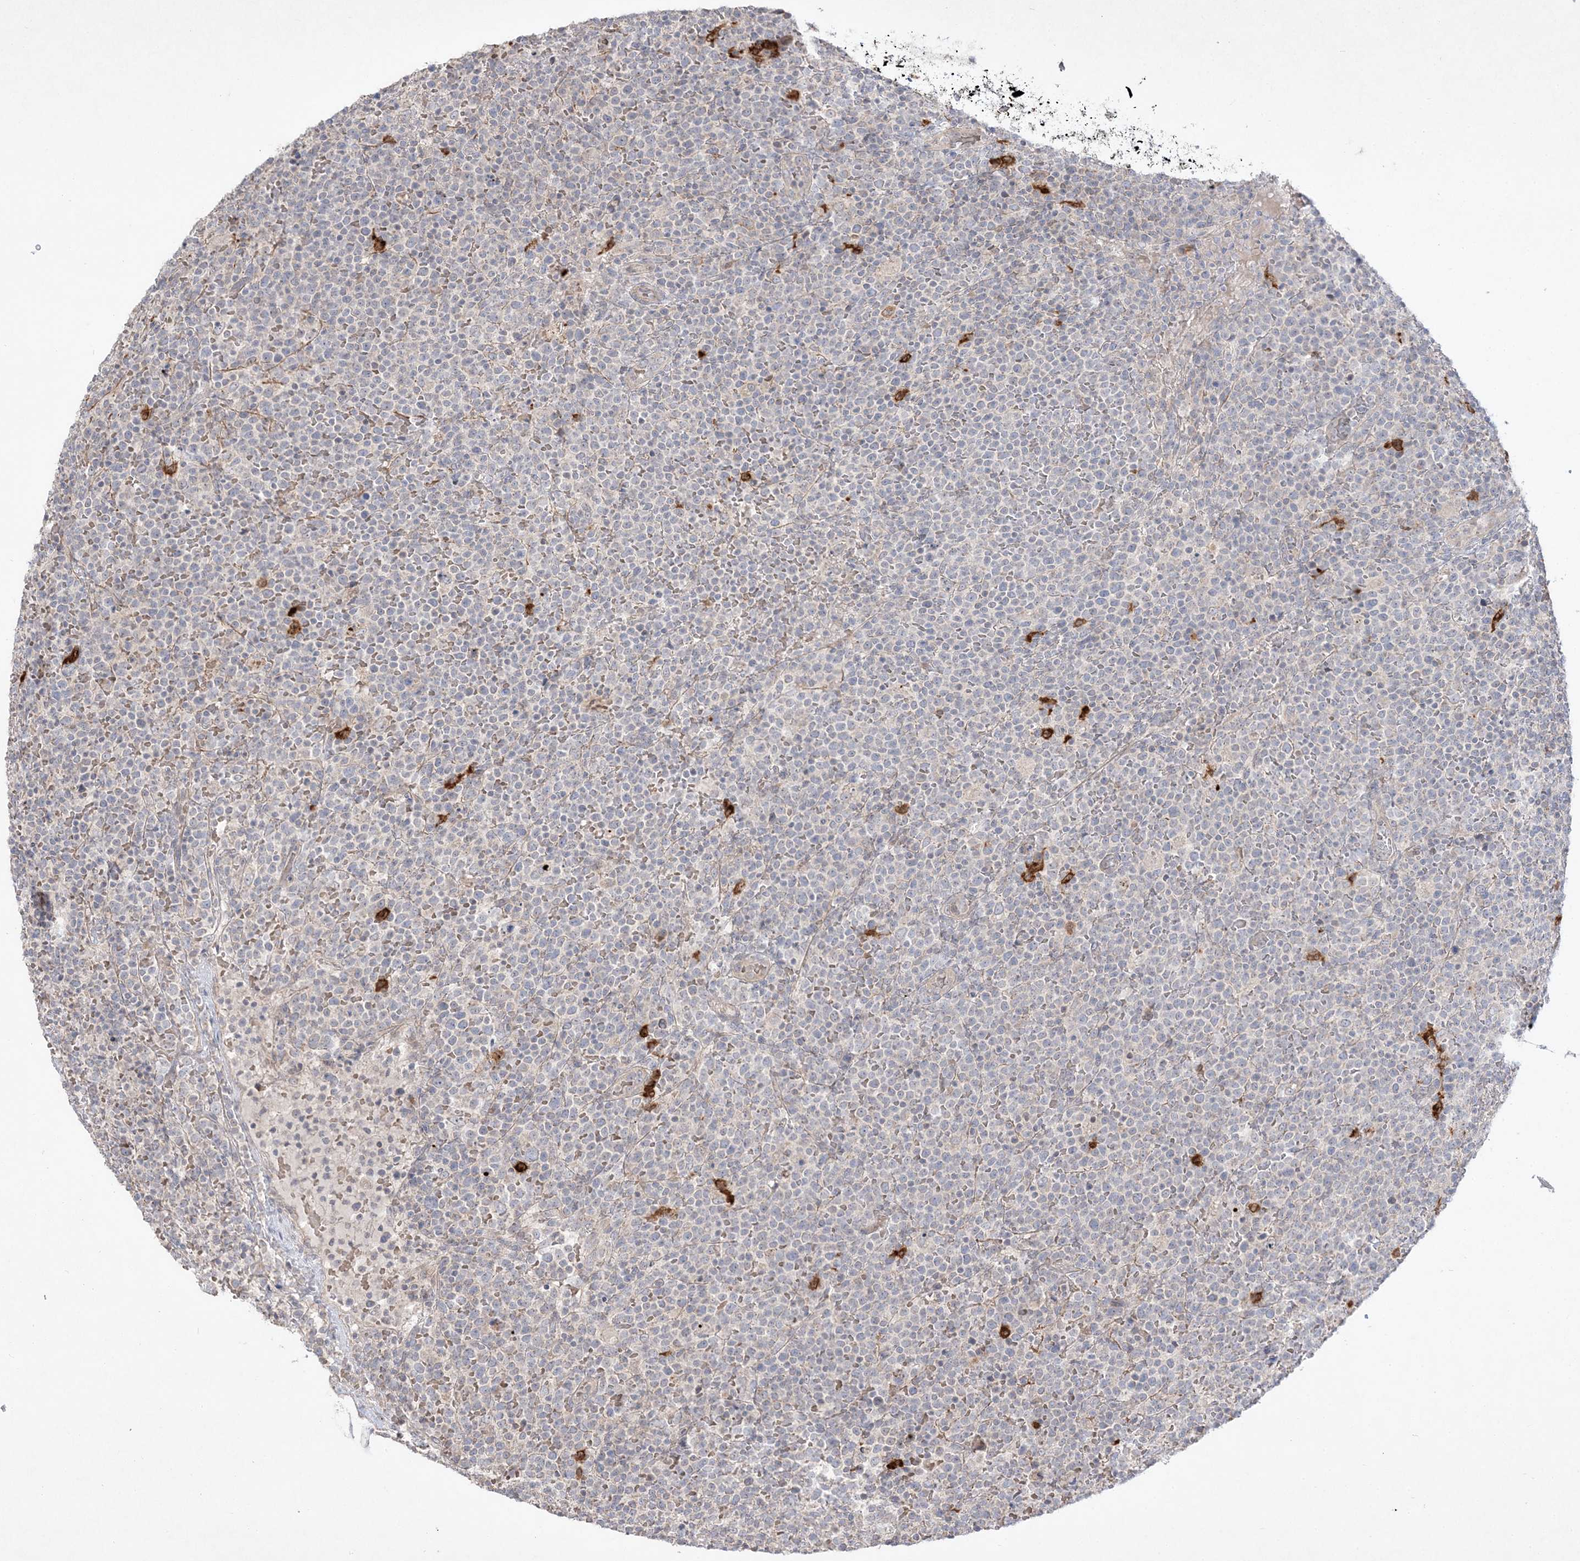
{"staining": {"intensity": "negative", "quantity": "none", "location": "none"}, "tissue": "lymphoma", "cell_type": "Tumor cells", "image_type": "cancer", "snomed": [{"axis": "morphology", "description": "Malignant lymphoma, non-Hodgkin's type, High grade"}, {"axis": "topography", "description": "Lymph node"}], "caption": "High magnification brightfield microscopy of malignant lymphoma, non-Hodgkin's type (high-grade) stained with DAB (3,3'-diaminobenzidine) (brown) and counterstained with hematoxylin (blue): tumor cells show no significant expression.", "gene": "CLNK", "patient": {"sex": "male", "age": 61}}